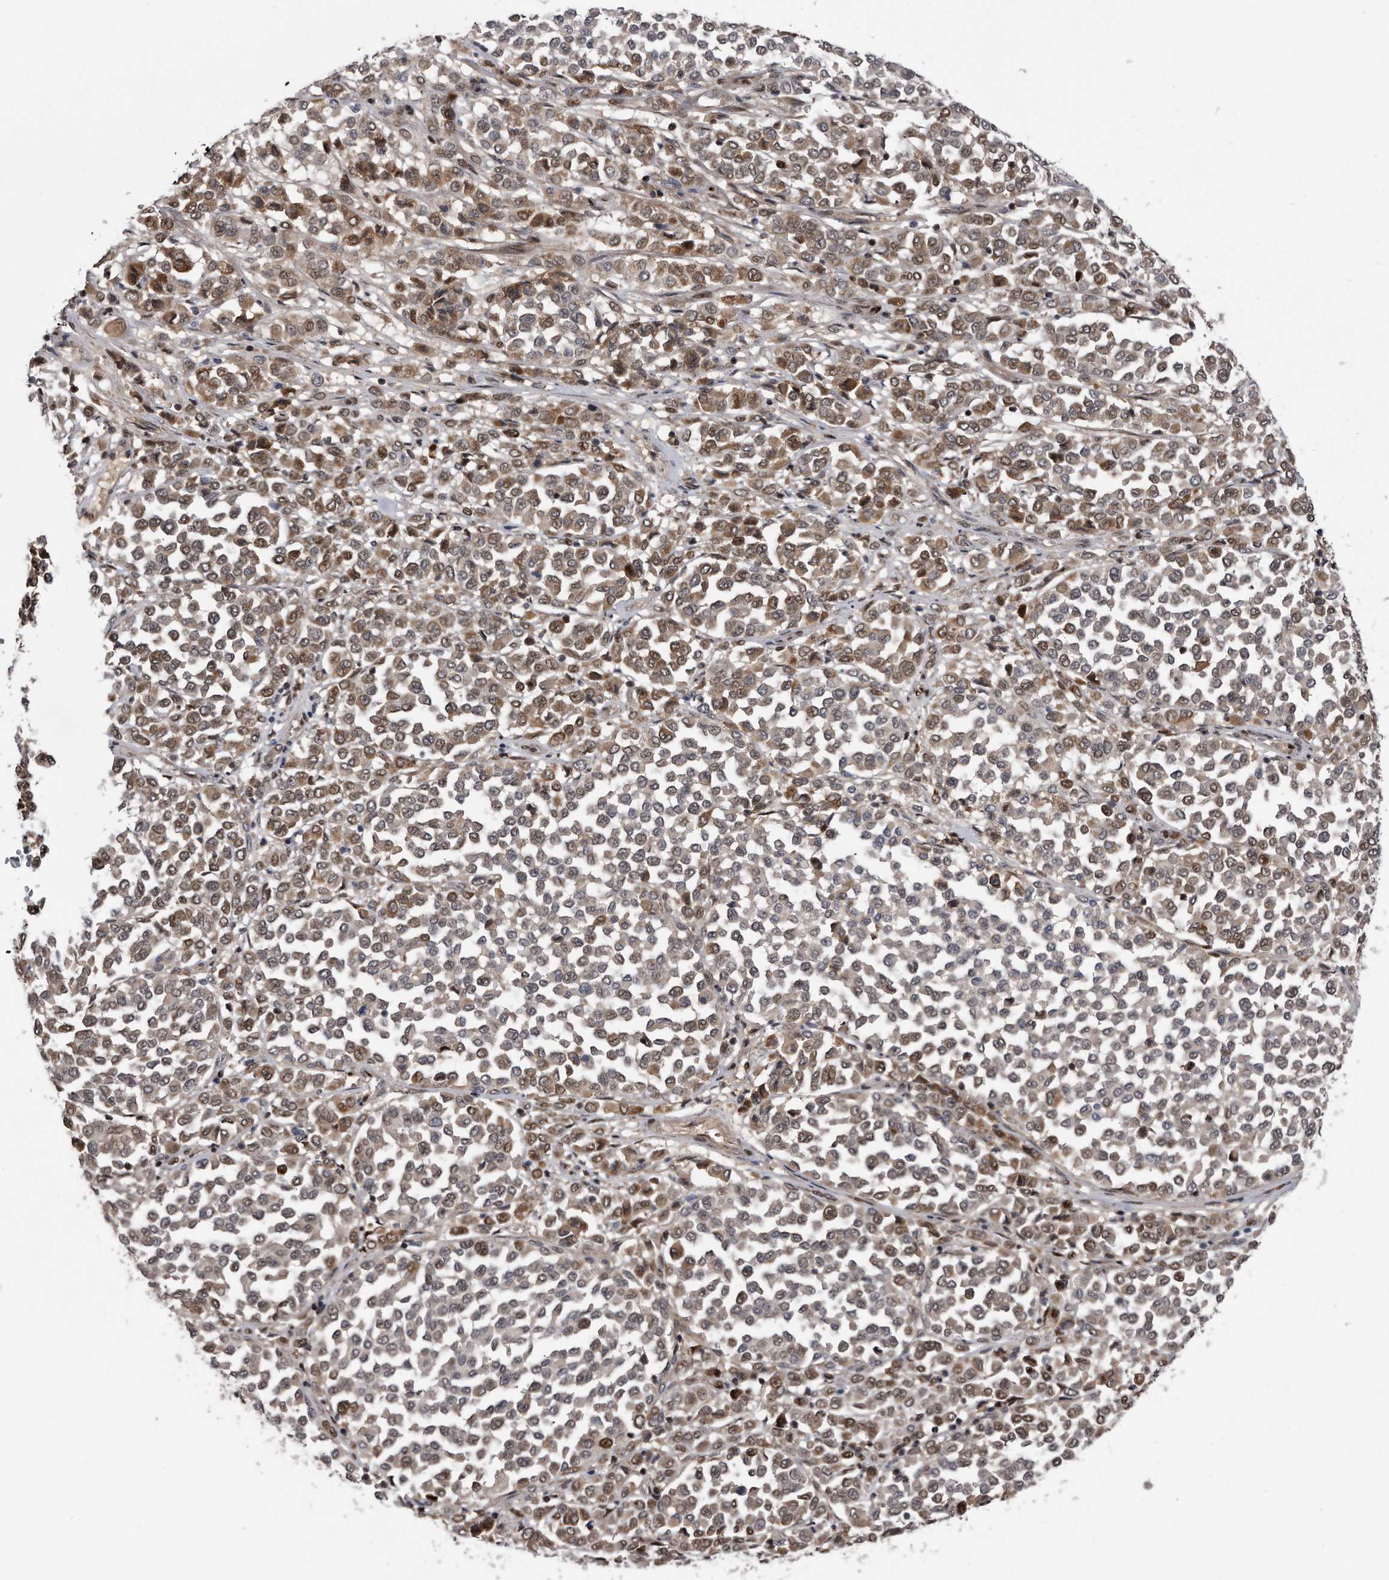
{"staining": {"intensity": "moderate", "quantity": "<25%", "location": "cytoplasmic/membranous"}, "tissue": "melanoma", "cell_type": "Tumor cells", "image_type": "cancer", "snomed": [{"axis": "morphology", "description": "Malignant melanoma, Metastatic site"}, {"axis": "topography", "description": "Pancreas"}], "caption": "IHC staining of melanoma, which displays low levels of moderate cytoplasmic/membranous expression in about <25% of tumor cells indicating moderate cytoplasmic/membranous protein positivity. The staining was performed using DAB (brown) for protein detection and nuclei were counterstained in hematoxylin (blue).", "gene": "RAD23B", "patient": {"sex": "female", "age": 30}}